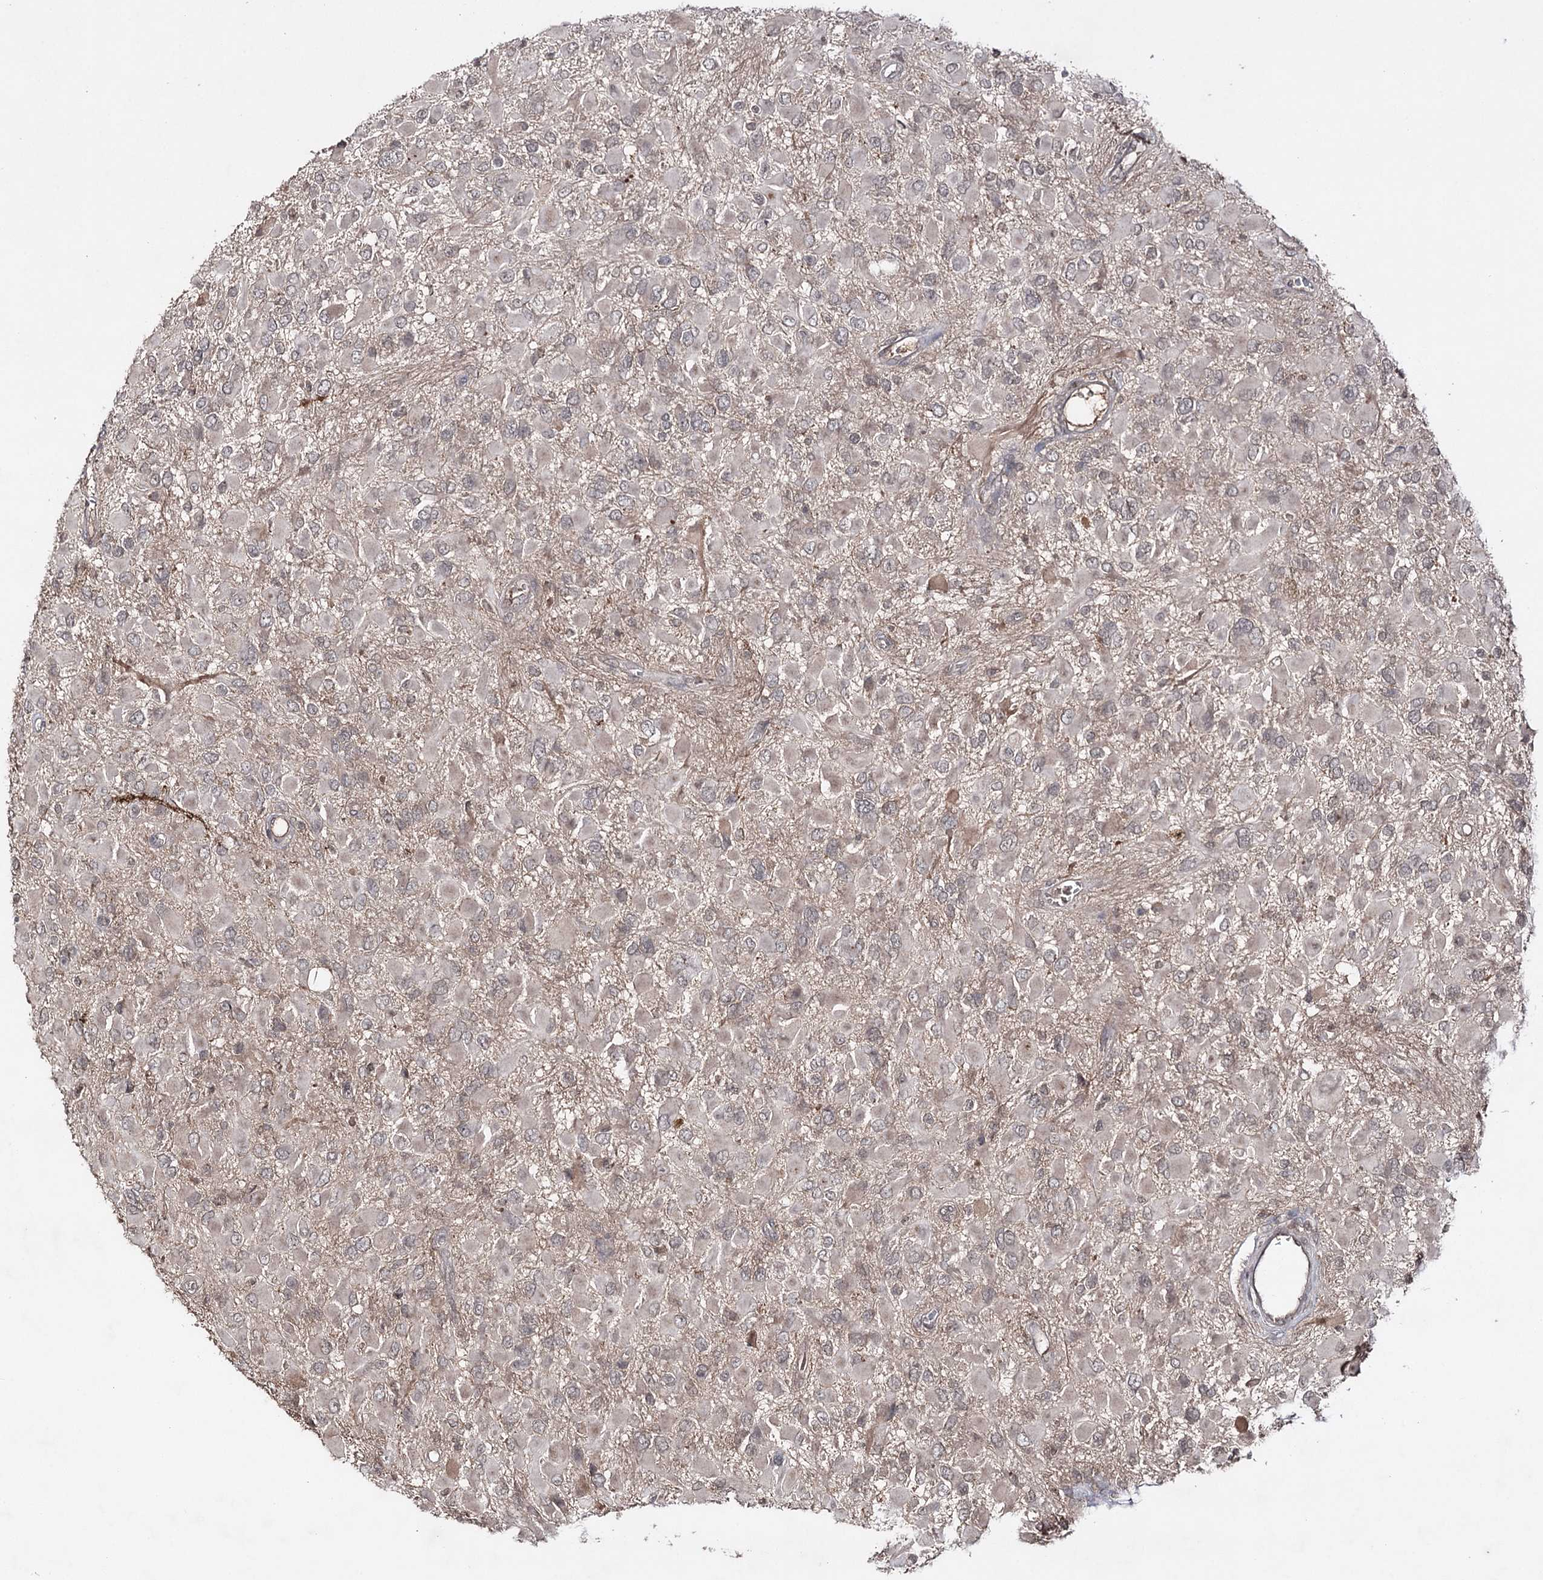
{"staining": {"intensity": "weak", "quantity": "25%-75%", "location": "cytoplasmic/membranous"}, "tissue": "glioma", "cell_type": "Tumor cells", "image_type": "cancer", "snomed": [{"axis": "morphology", "description": "Glioma, malignant, High grade"}, {"axis": "topography", "description": "Brain"}], "caption": "Immunohistochemical staining of human malignant glioma (high-grade) exhibits weak cytoplasmic/membranous protein staining in about 25%-75% of tumor cells.", "gene": "SYNGR3", "patient": {"sex": "male", "age": 53}}